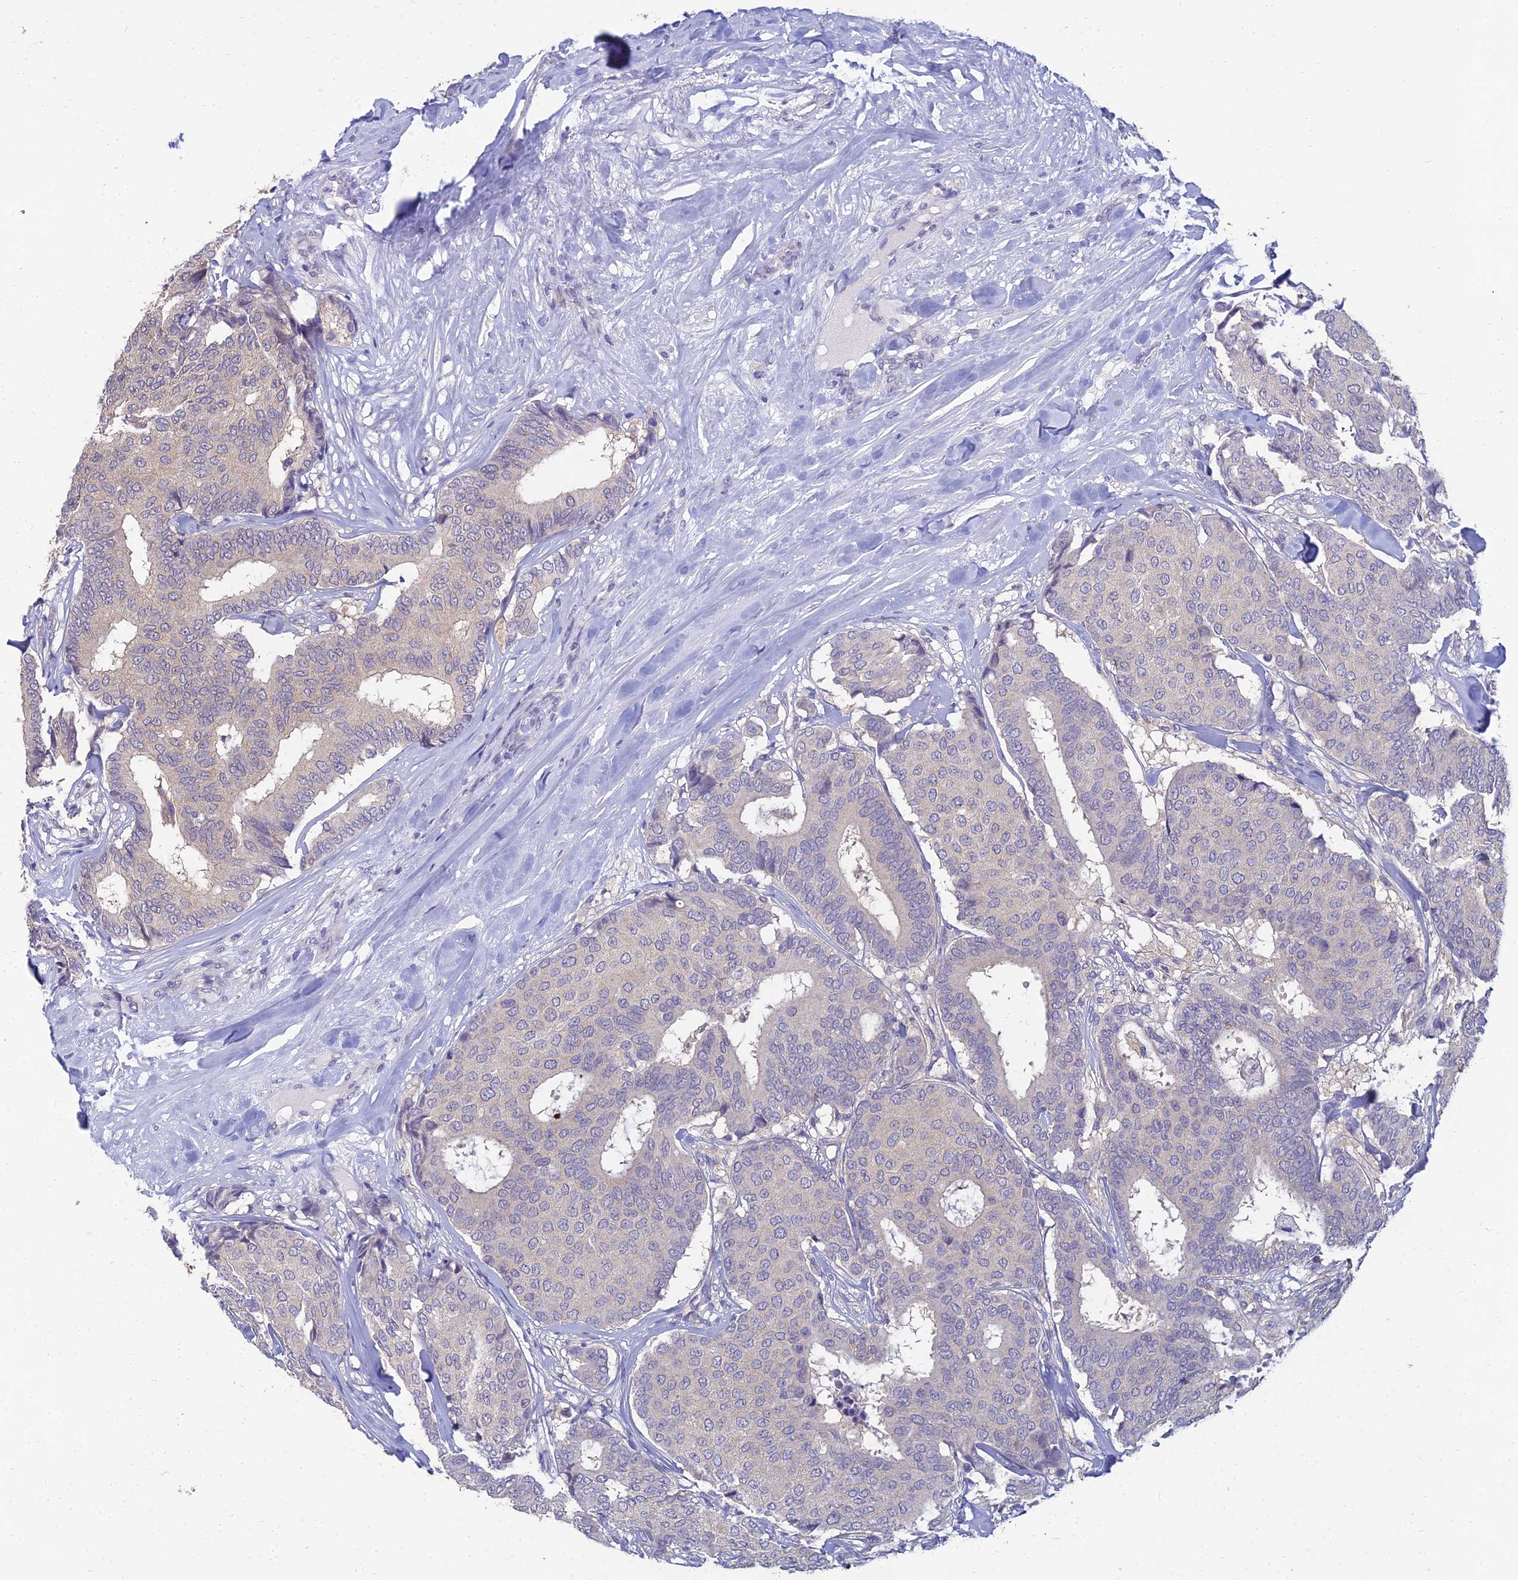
{"staining": {"intensity": "negative", "quantity": "none", "location": "none"}, "tissue": "breast cancer", "cell_type": "Tumor cells", "image_type": "cancer", "snomed": [{"axis": "morphology", "description": "Duct carcinoma"}, {"axis": "topography", "description": "Breast"}], "caption": "This is an immunohistochemistry histopathology image of breast cancer (infiltrating ductal carcinoma). There is no positivity in tumor cells.", "gene": "NPY", "patient": {"sex": "female", "age": 75}}